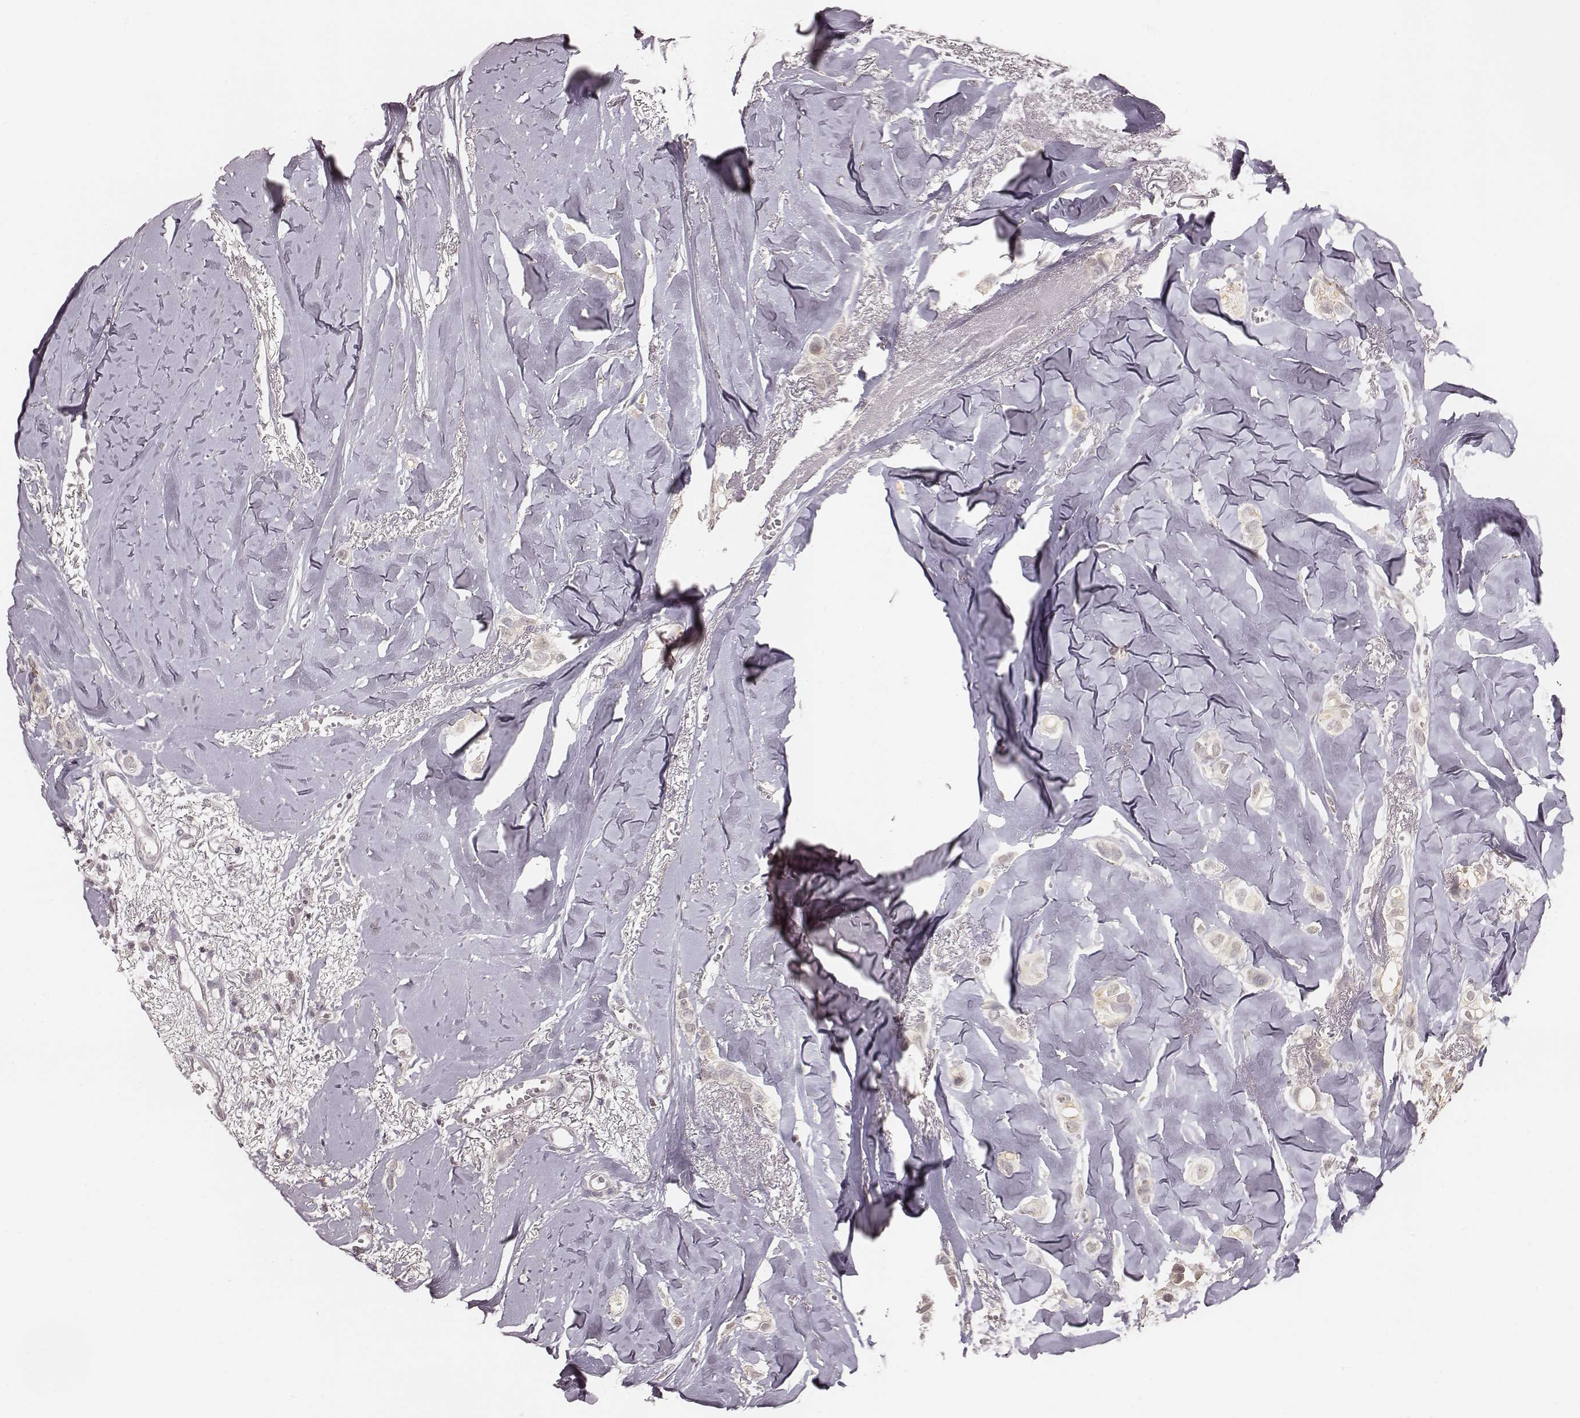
{"staining": {"intensity": "negative", "quantity": "none", "location": "none"}, "tissue": "breast cancer", "cell_type": "Tumor cells", "image_type": "cancer", "snomed": [{"axis": "morphology", "description": "Duct carcinoma"}, {"axis": "topography", "description": "Breast"}], "caption": "IHC photomicrograph of human infiltrating ductal carcinoma (breast) stained for a protein (brown), which demonstrates no staining in tumor cells.", "gene": "LY6K", "patient": {"sex": "female", "age": 85}}